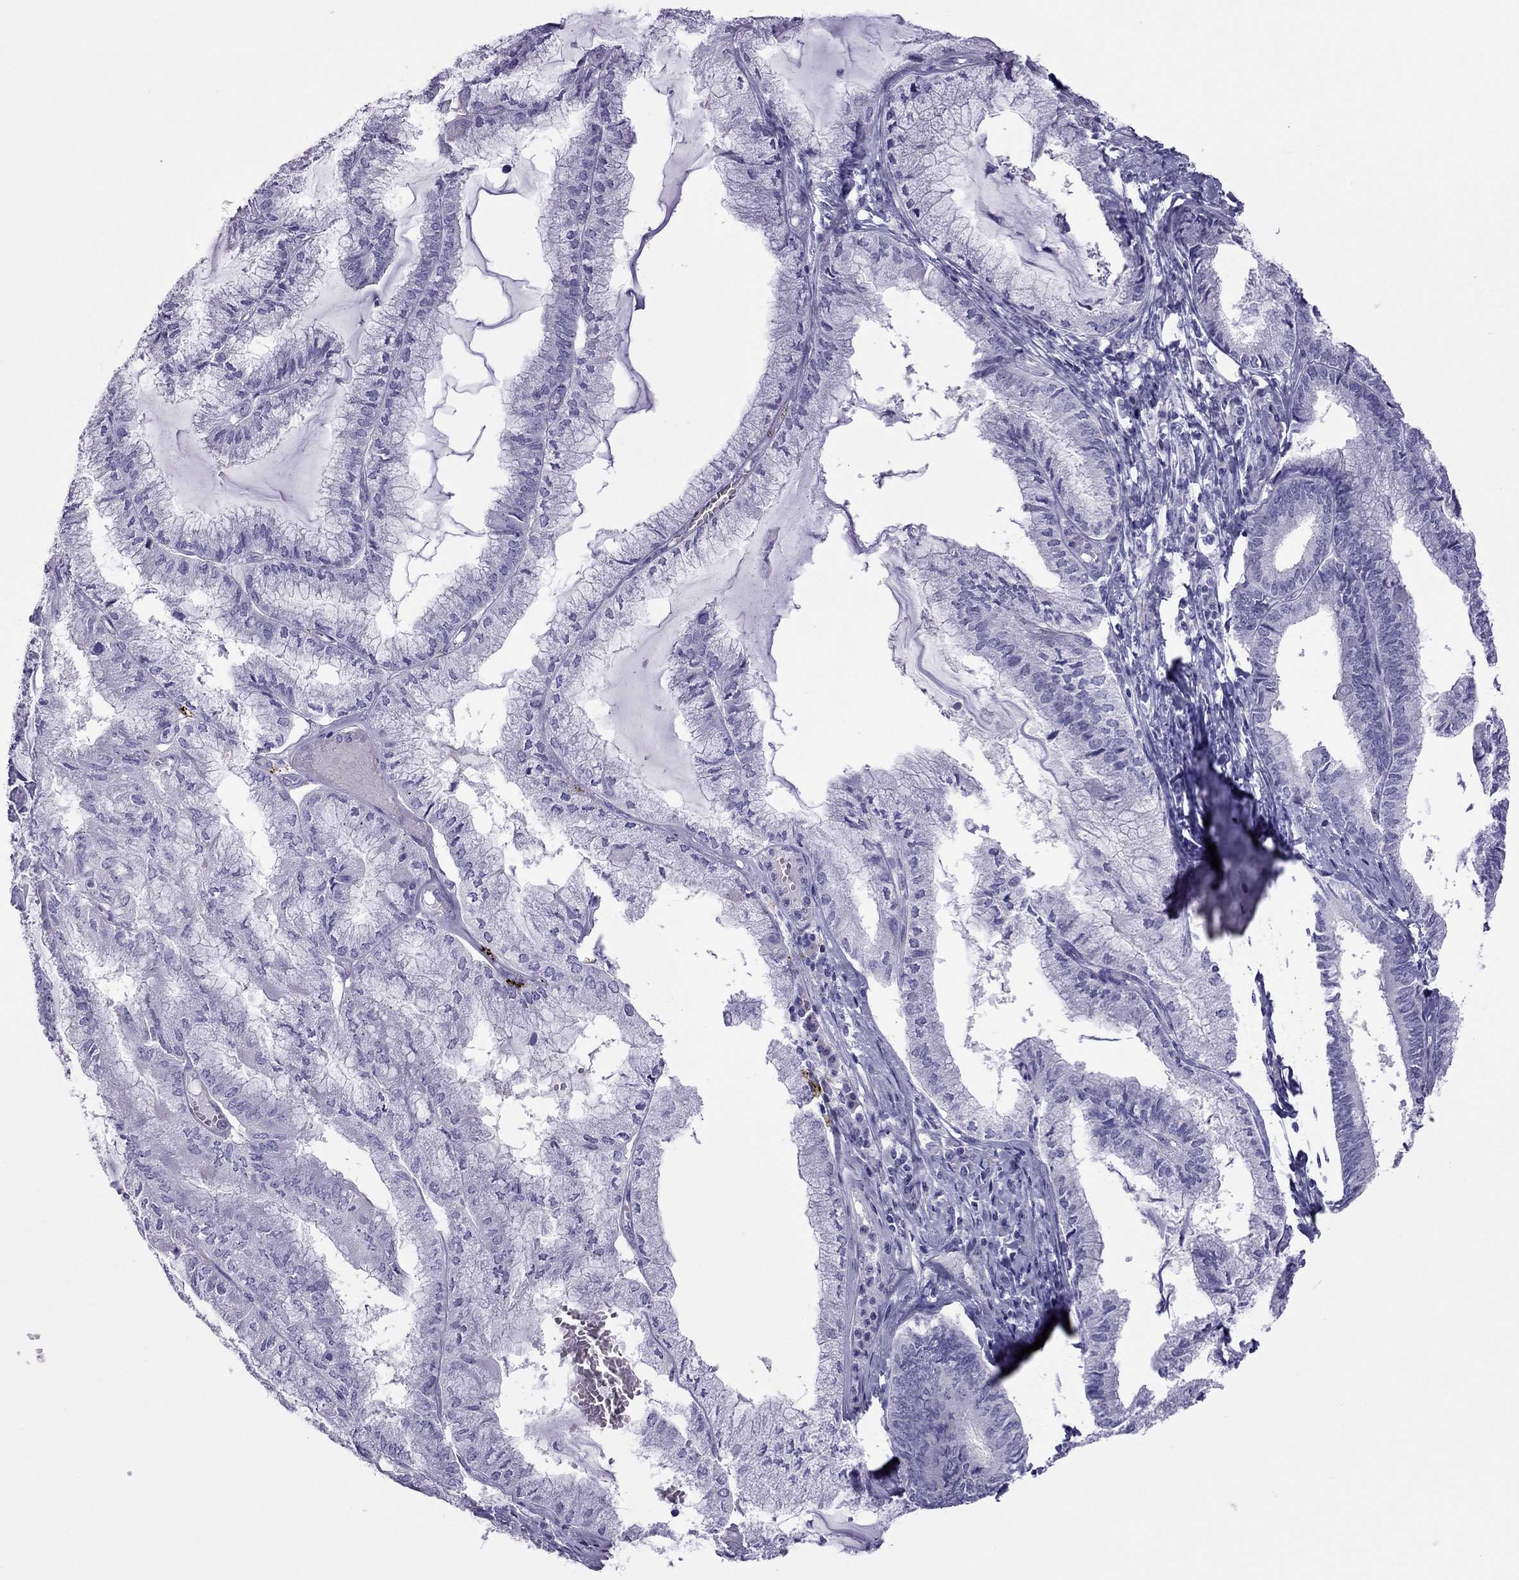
{"staining": {"intensity": "negative", "quantity": "none", "location": "none"}, "tissue": "endometrial cancer", "cell_type": "Tumor cells", "image_type": "cancer", "snomed": [{"axis": "morphology", "description": "Carcinoma, NOS"}, {"axis": "topography", "description": "Endometrium"}], "caption": "Photomicrograph shows no protein positivity in tumor cells of endometrial carcinoma tissue.", "gene": "MYL11", "patient": {"sex": "female", "age": 62}}